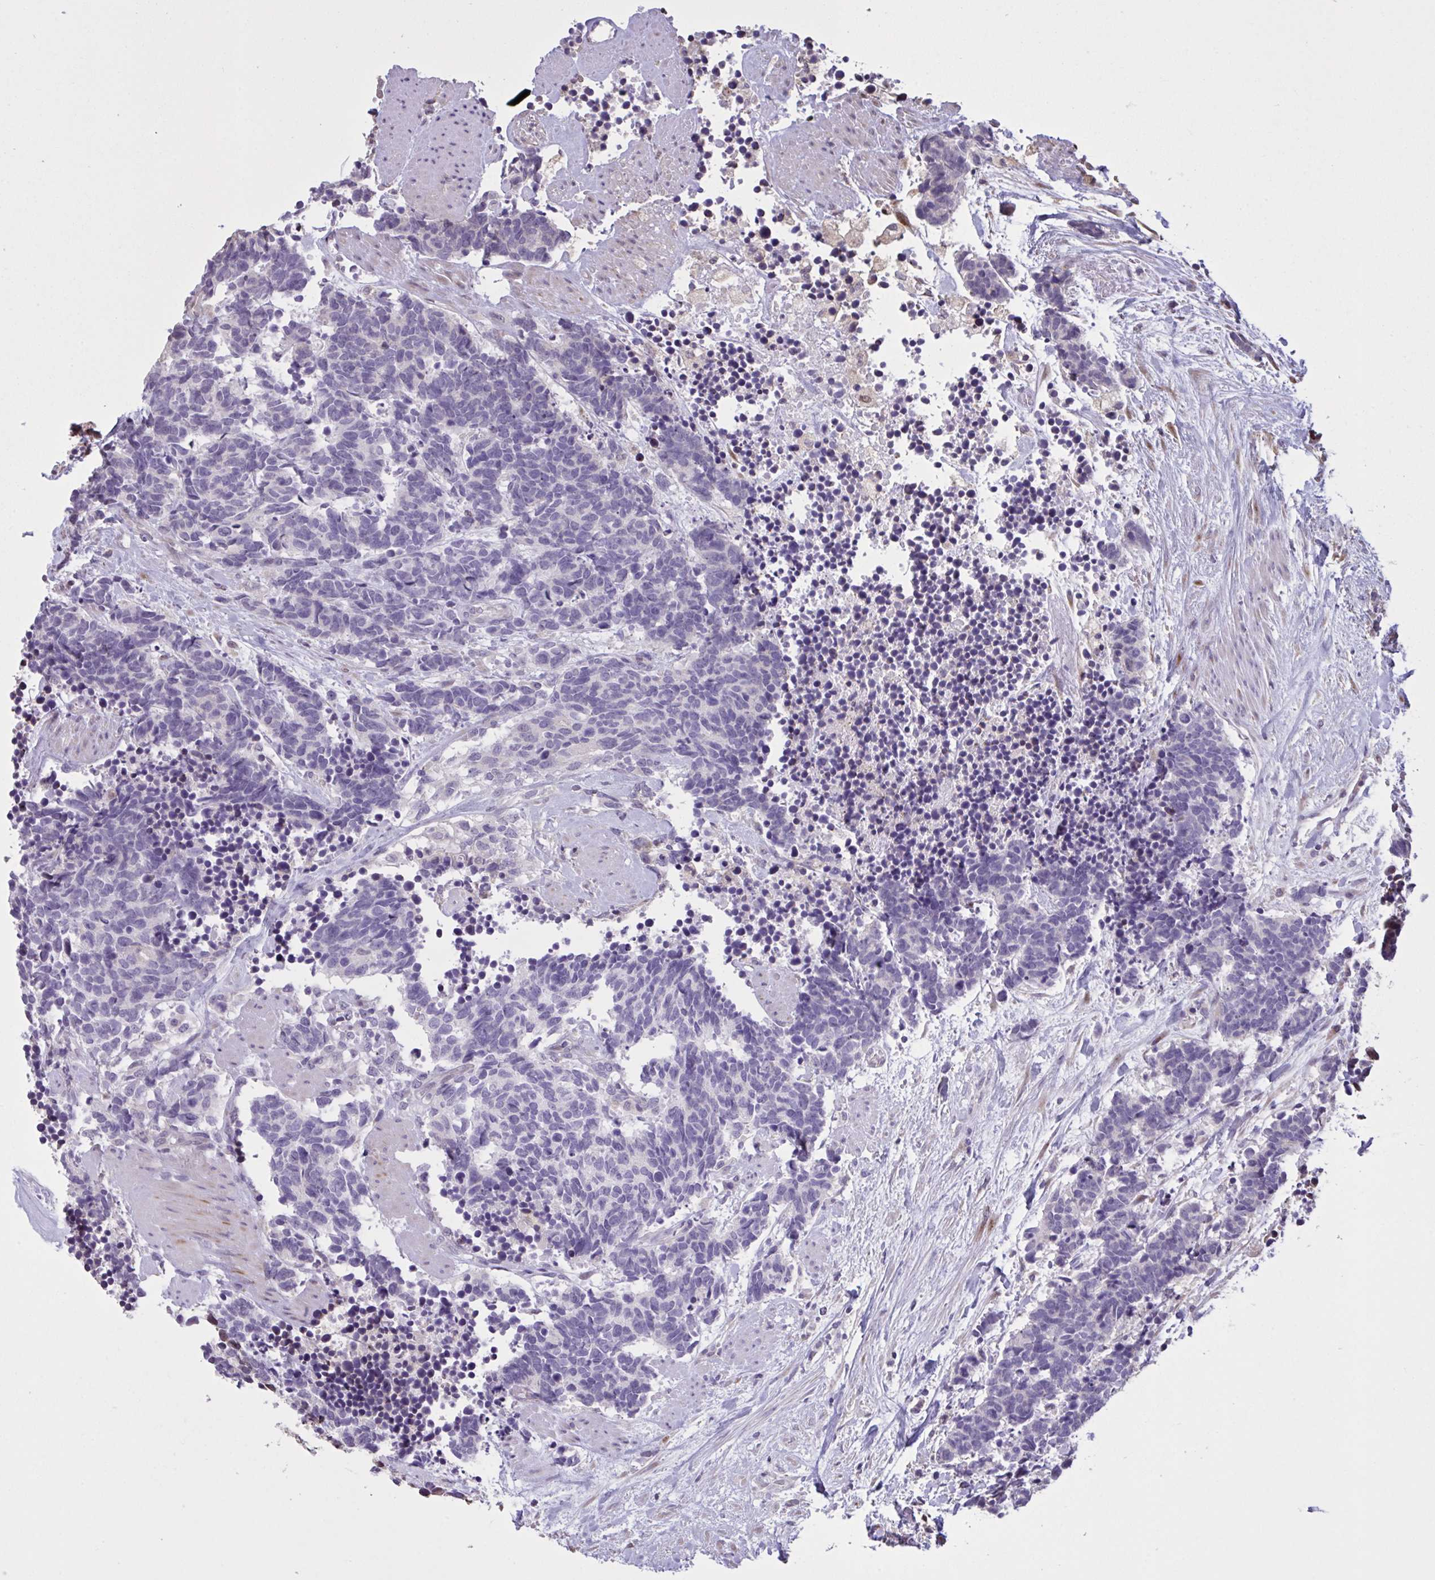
{"staining": {"intensity": "negative", "quantity": "none", "location": "none"}, "tissue": "carcinoid", "cell_type": "Tumor cells", "image_type": "cancer", "snomed": [{"axis": "morphology", "description": "Carcinoma, NOS"}, {"axis": "morphology", "description": "Carcinoid, malignant, NOS"}, {"axis": "topography", "description": "Prostate"}], "caption": "Tumor cells show no significant expression in carcinoma. The staining is performed using DAB brown chromogen with nuclei counter-stained in using hematoxylin.", "gene": "MRGPRX2", "patient": {"sex": "male", "age": 57}}